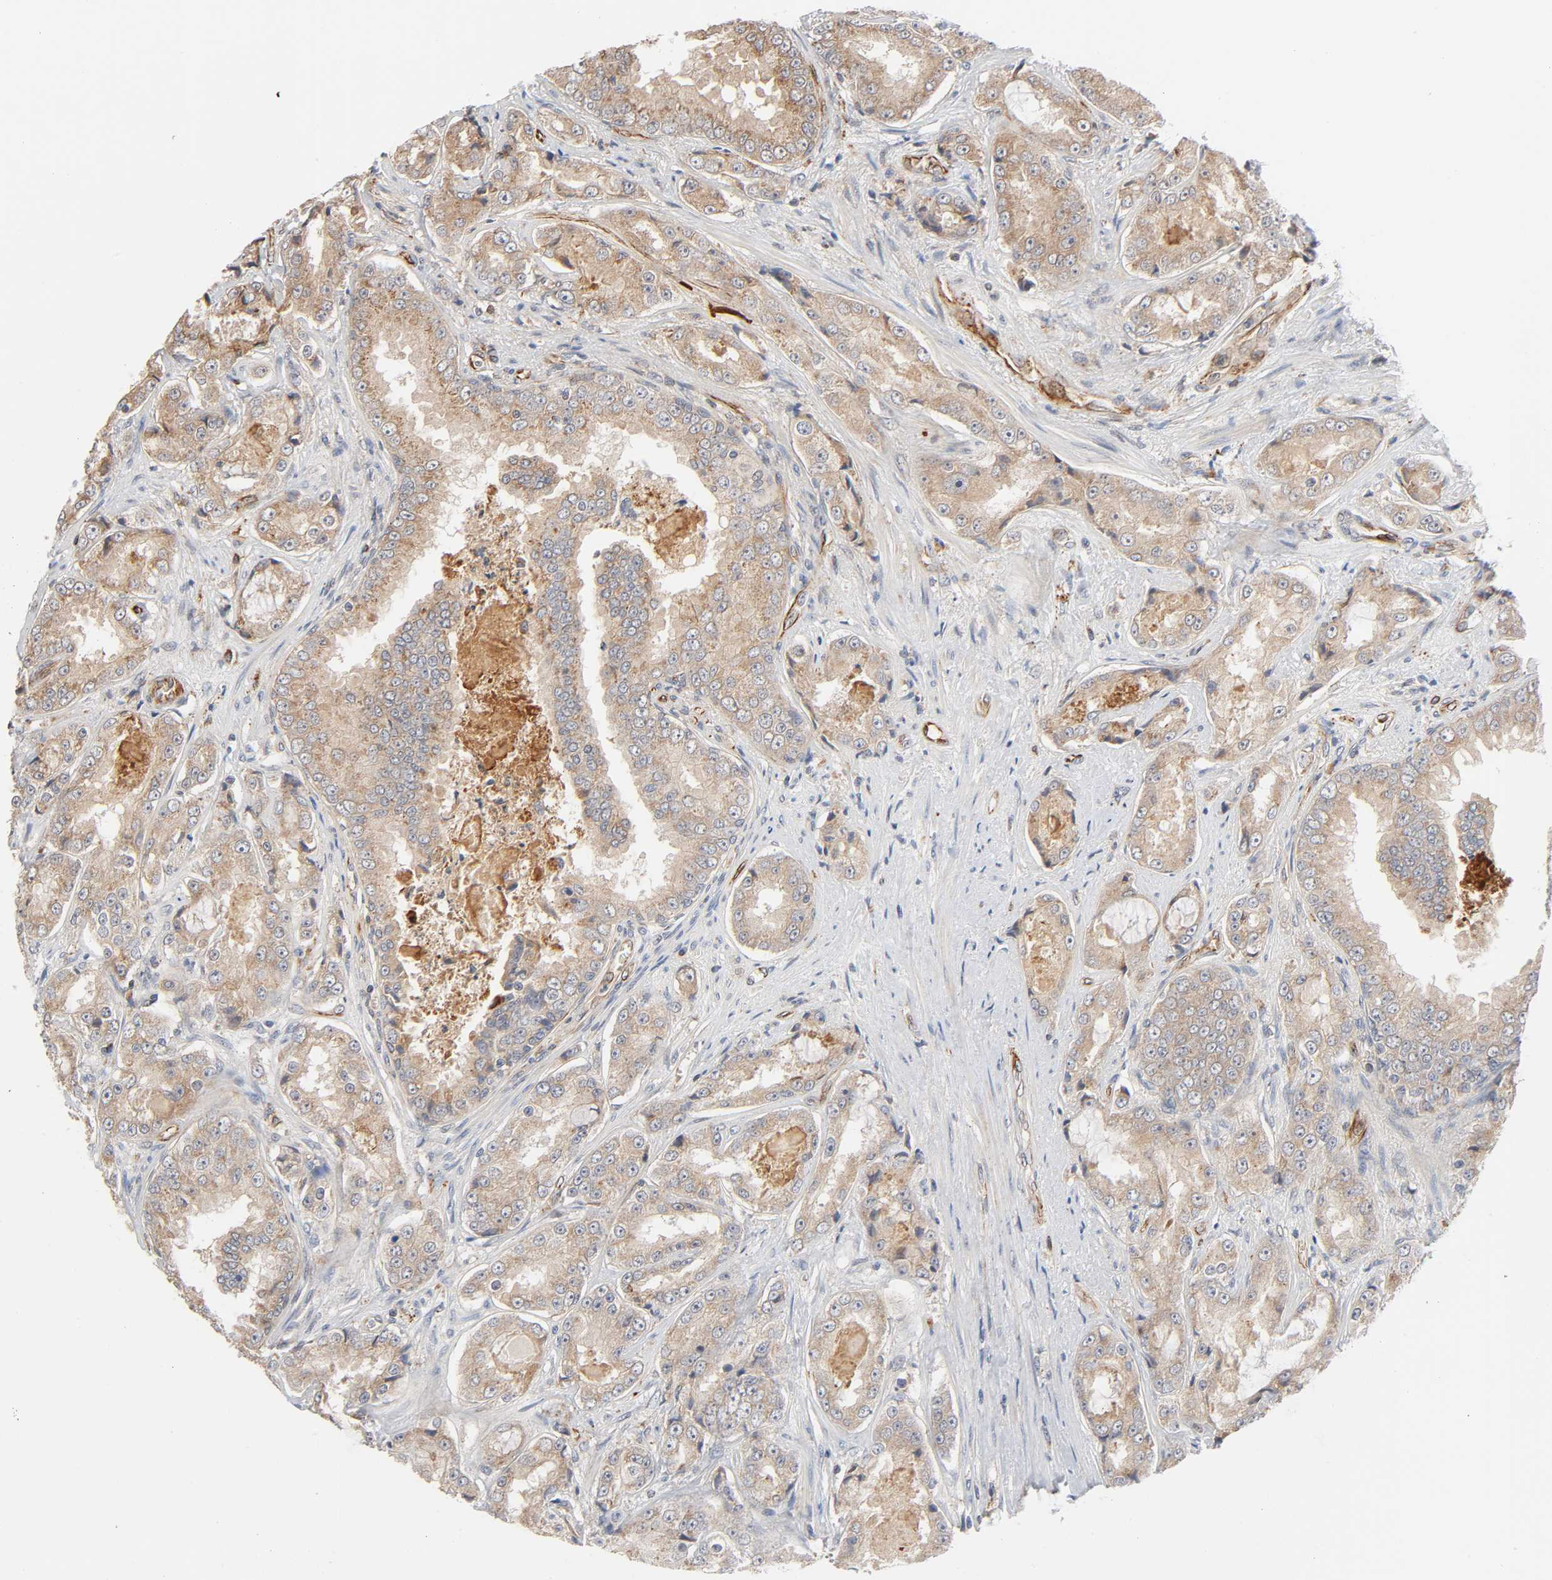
{"staining": {"intensity": "moderate", "quantity": ">75%", "location": "cytoplasmic/membranous"}, "tissue": "prostate cancer", "cell_type": "Tumor cells", "image_type": "cancer", "snomed": [{"axis": "morphology", "description": "Adenocarcinoma, High grade"}, {"axis": "topography", "description": "Prostate"}], "caption": "Immunohistochemistry histopathology image of prostate cancer (adenocarcinoma (high-grade)) stained for a protein (brown), which reveals medium levels of moderate cytoplasmic/membranous expression in about >75% of tumor cells.", "gene": "REEP6", "patient": {"sex": "male", "age": 73}}